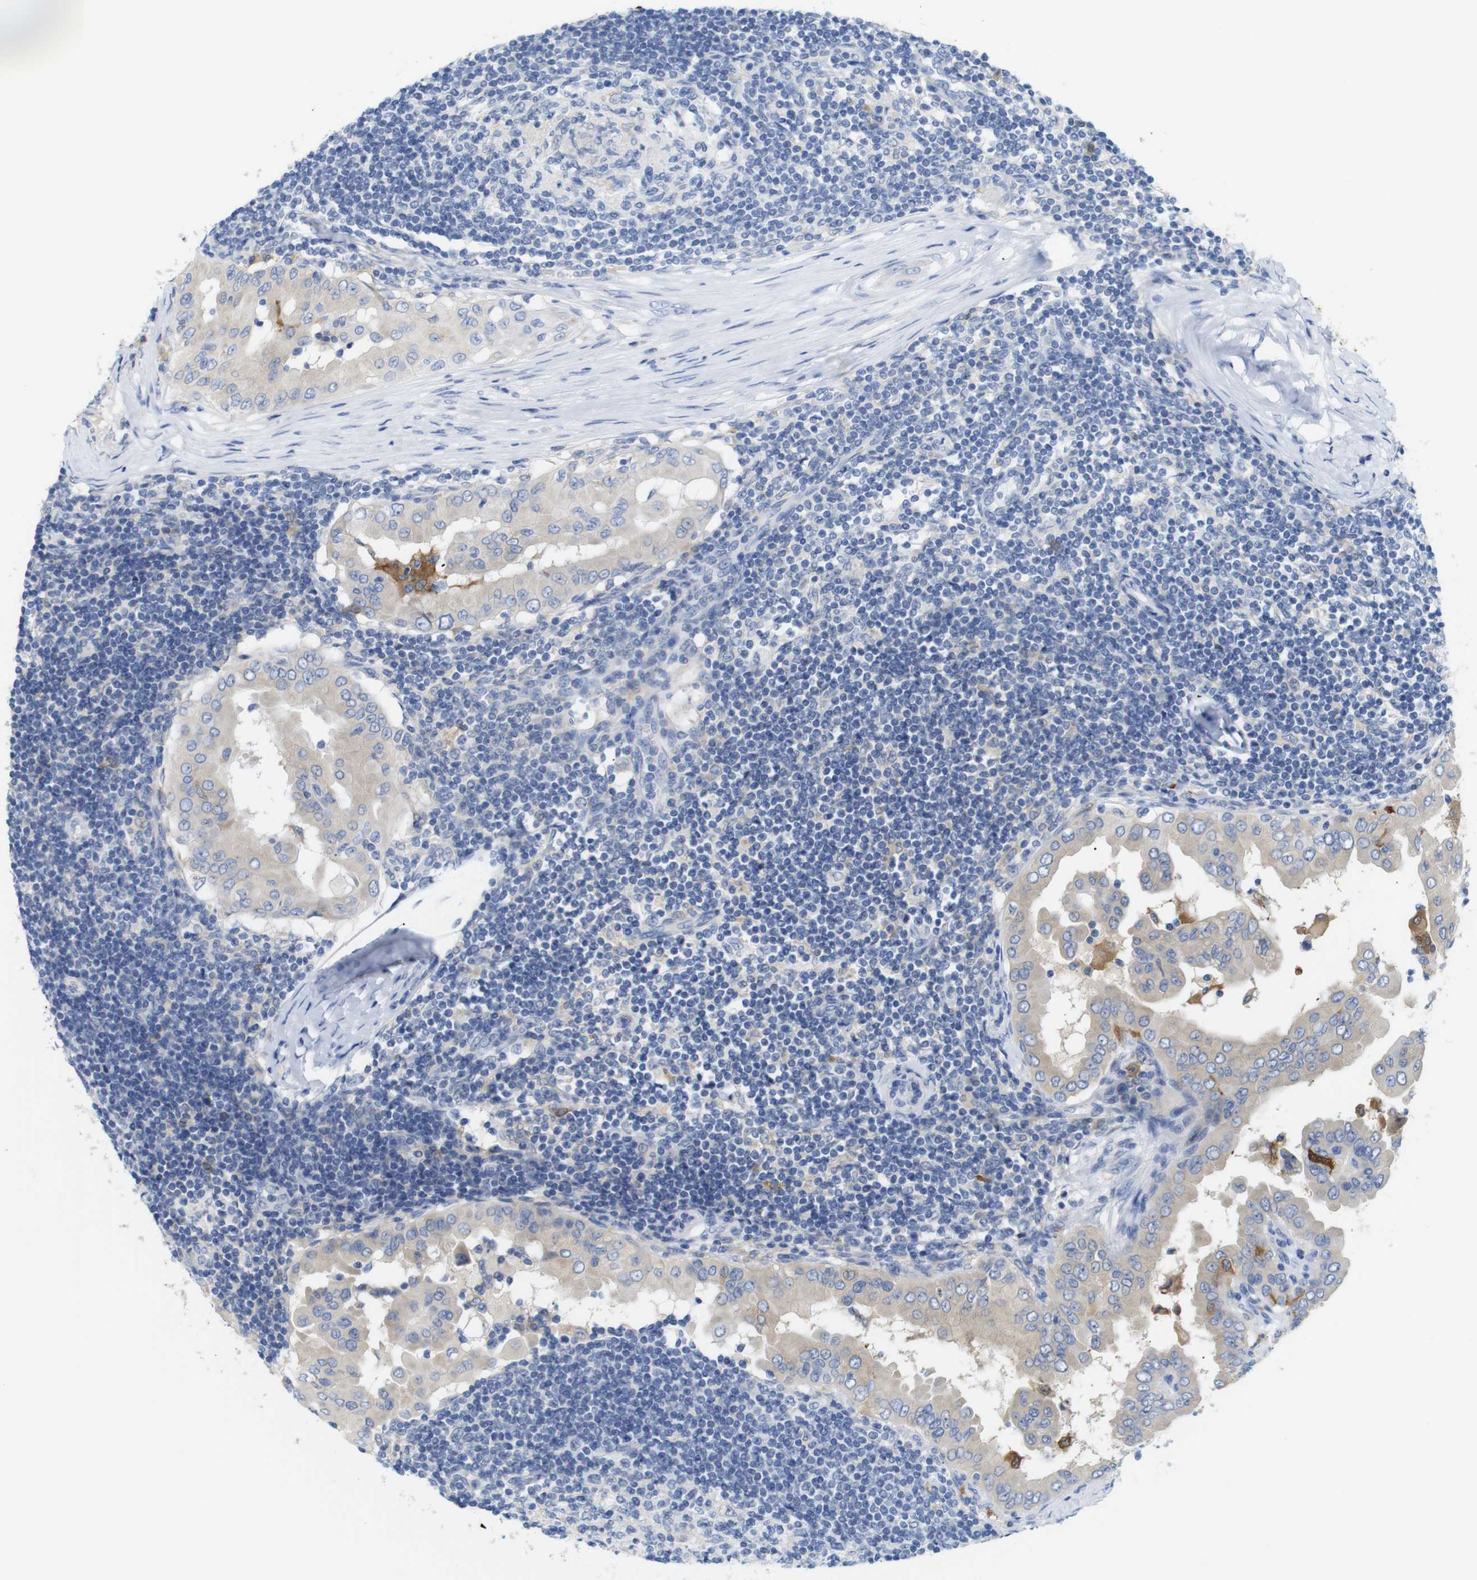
{"staining": {"intensity": "weak", "quantity": ">75%", "location": "cytoplasmic/membranous"}, "tissue": "thyroid cancer", "cell_type": "Tumor cells", "image_type": "cancer", "snomed": [{"axis": "morphology", "description": "Papillary adenocarcinoma, NOS"}, {"axis": "topography", "description": "Thyroid gland"}], "caption": "IHC of human thyroid cancer (papillary adenocarcinoma) demonstrates low levels of weak cytoplasmic/membranous expression in about >75% of tumor cells. (DAB (3,3'-diaminobenzidine) = brown stain, brightfield microscopy at high magnification).", "gene": "NEBL", "patient": {"sex": "male", "age": 33}}